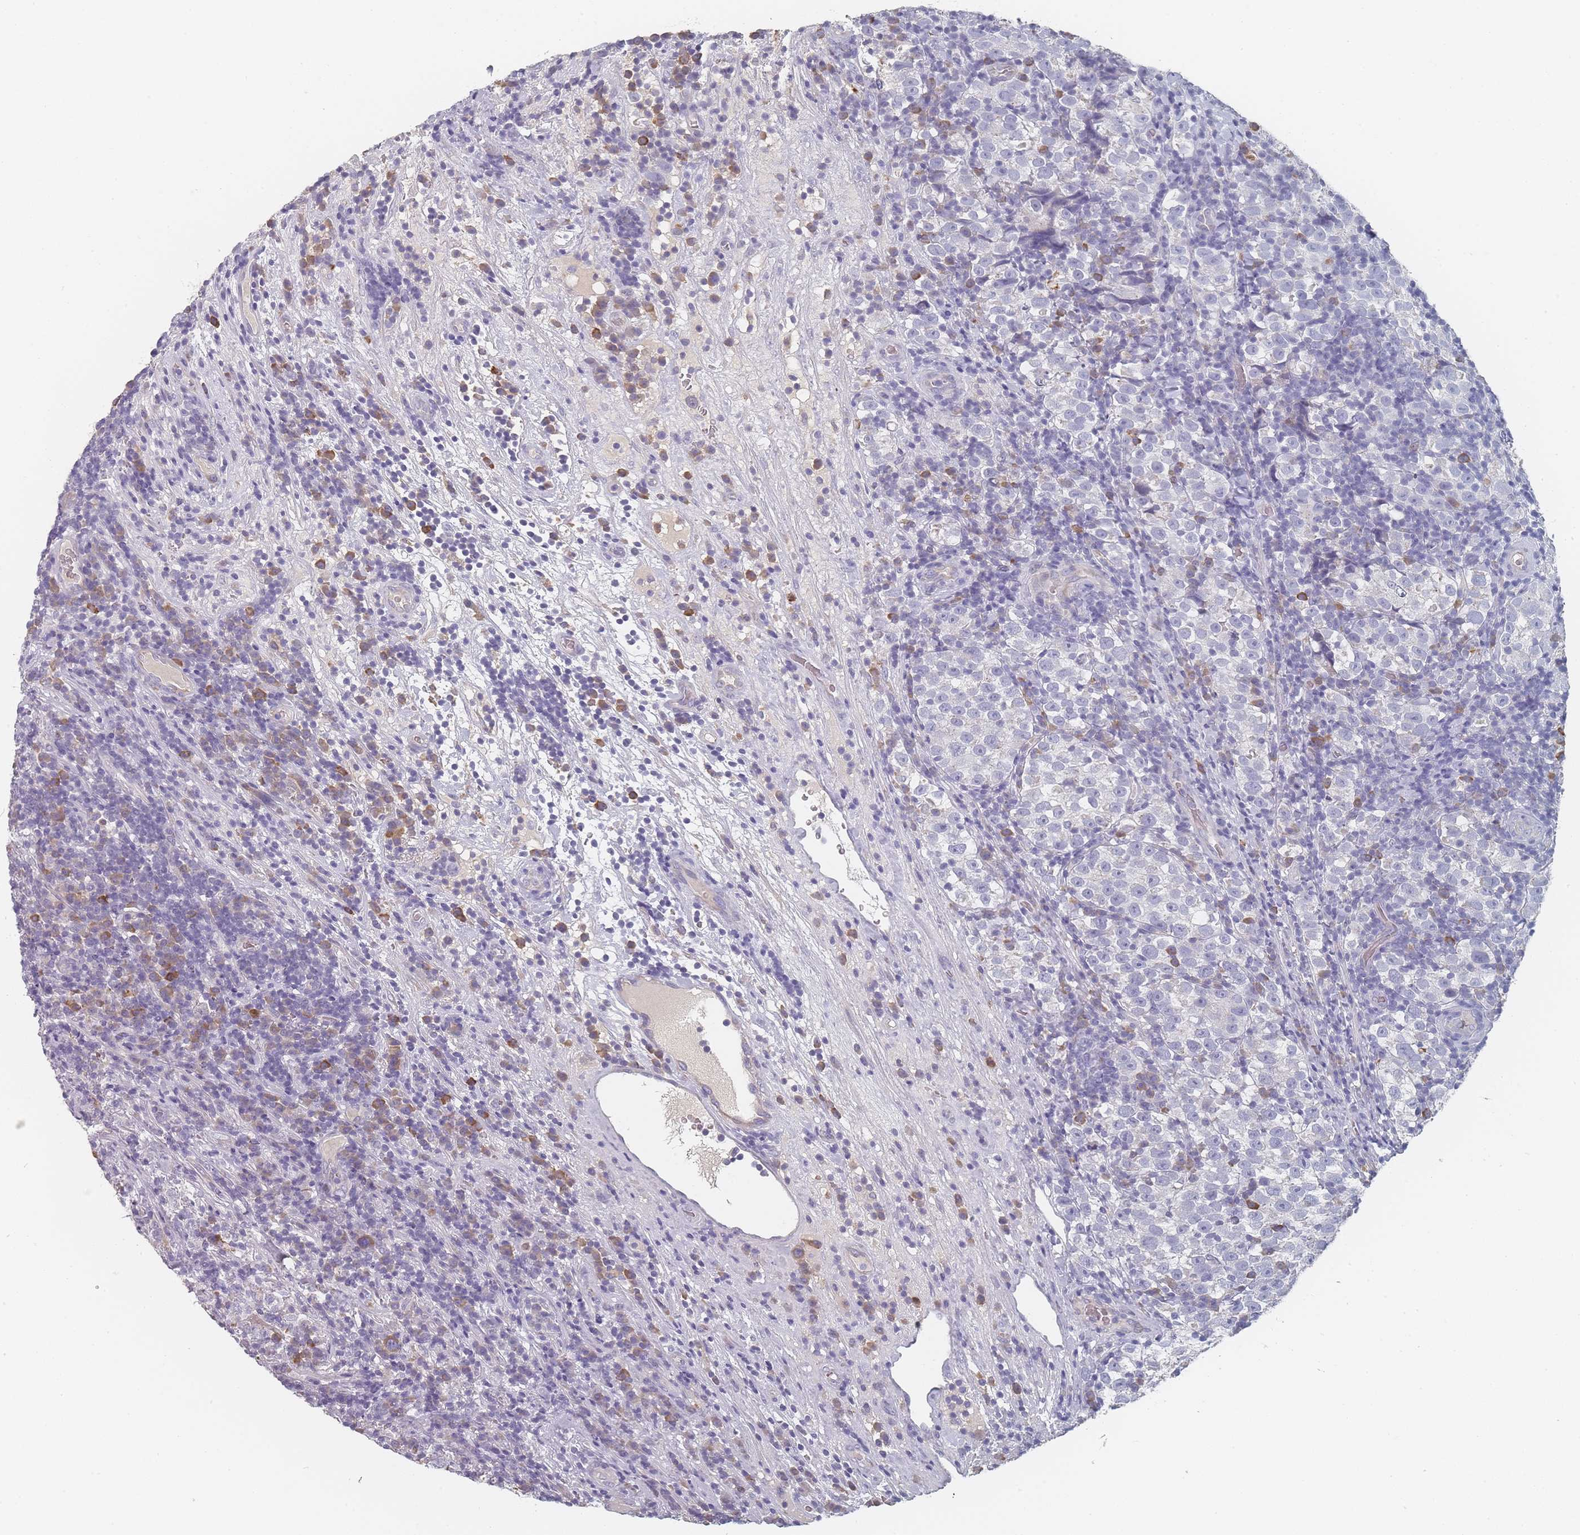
{"staining": {"intensity": "negative", "quantity": "none", "location": "none"}, "tissue": "testis cancer", "cell_type": "Tumor cells", "image_type": "cancer", "snomed": [{"axis": "morphology", "description": "Normal tissue, NOS"}, {"axis": "morphology", "description": "Seminoma, NOS"}, {"axis": "topography", "description": "Testis"}], "caption": "Immunohistochemical staining of human testis cancer demonstrates no significant staining in tumor cells.", "gene": "SLC35E4", "patient": {"sex": "male", "age": 43}}